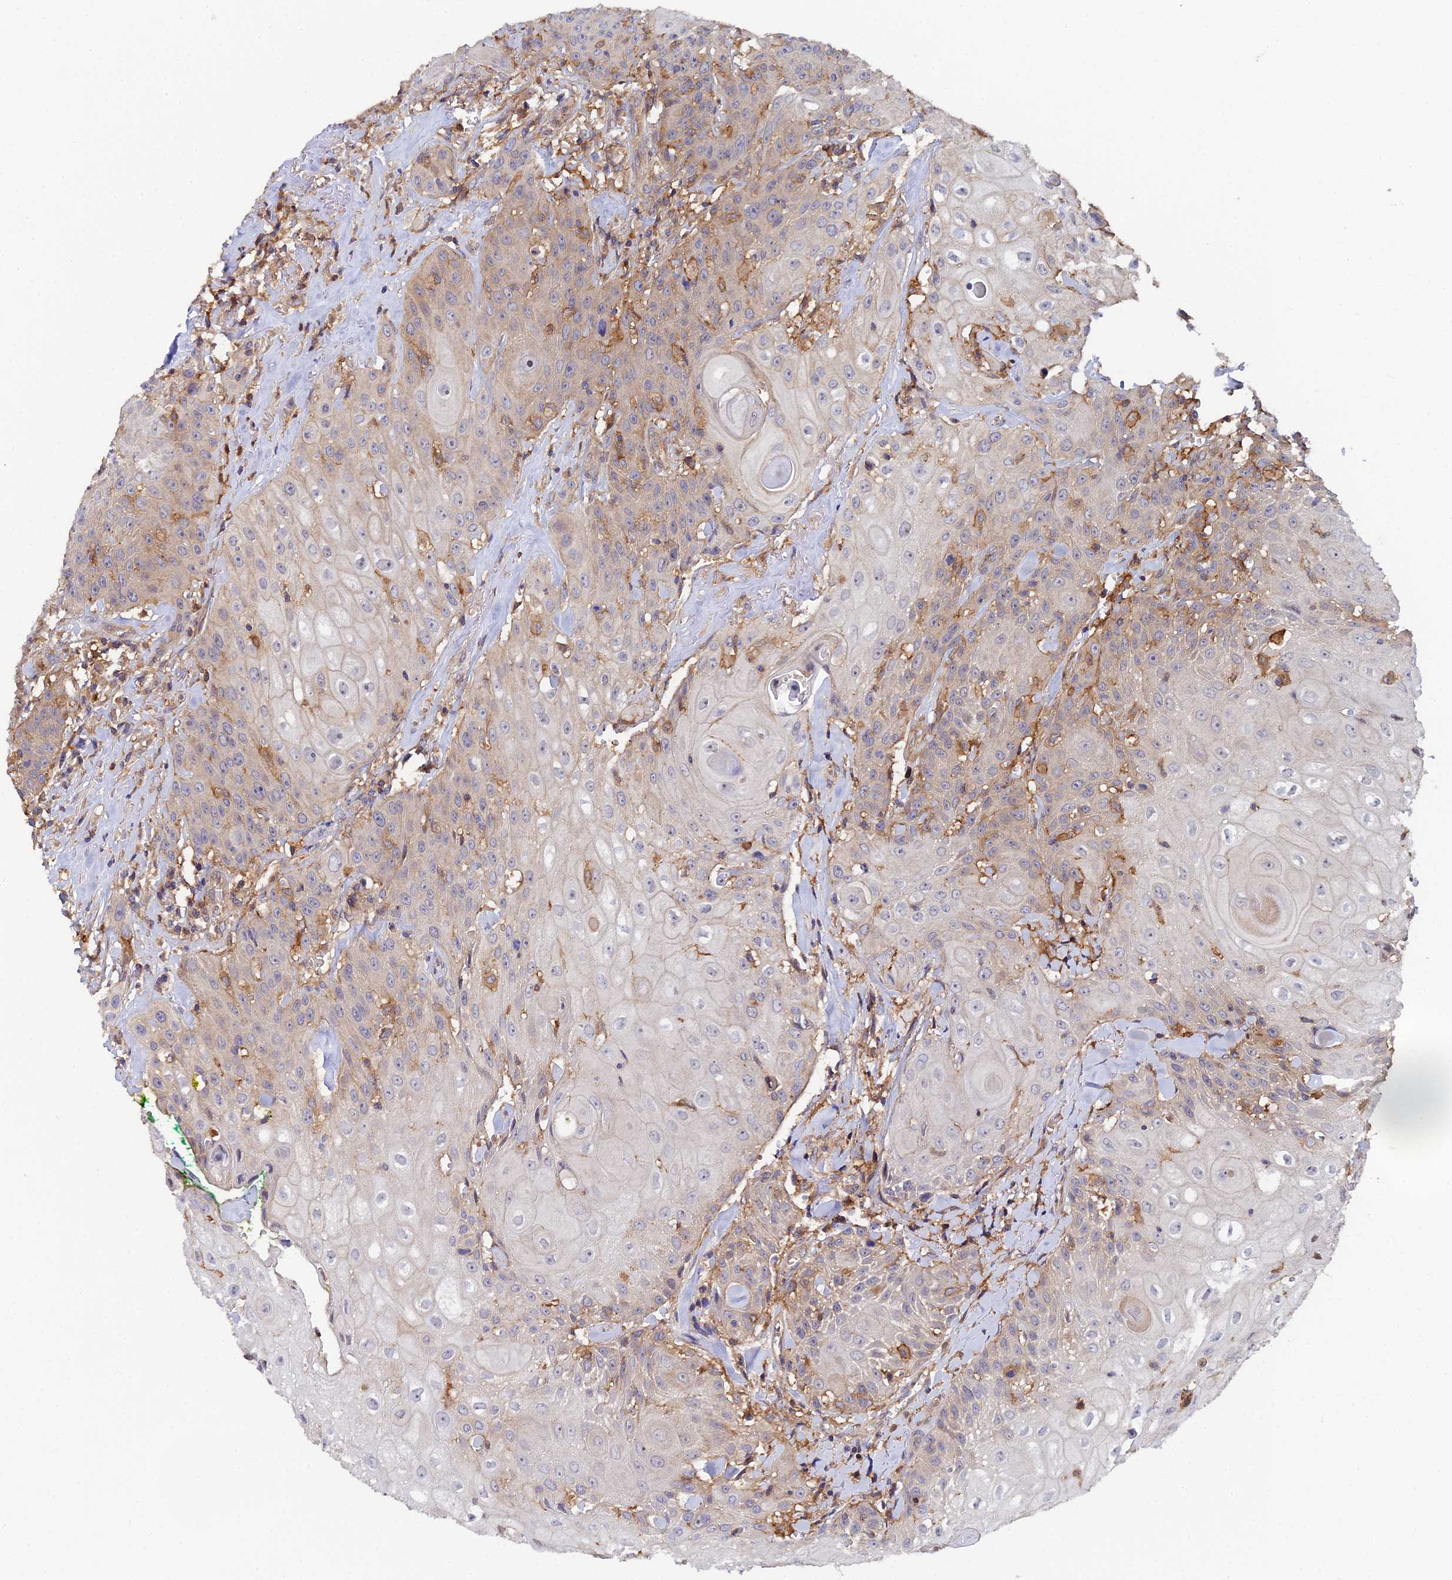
{"staining": {"intensity": "weak", "quantity": "25%-75%", "location": "cytoplasmic/membranous"}, "tissue": "head and neck cancer", "cell_type": "Tumor cells", "image_type": "cancer", "snomed": [{"axis": "morphology", "description": "Squamous cell carcinoma, NOS"}, {"axis": "topography", "description": "Oral tissue"}, {"axis": "topography", "description": "Head-Neck"}], "caption": "Head and neck cancer (squamous cell carcinoma) was stained to show a protein in brown. There is low levels of weak cytoplasmic/membranous positivity in about 25%-75% of tumor cells. (DAB = brown stain, brightfield microscopy at high magnification).", "gene": "GNG5B", "patient": {"sex": "female", "age": 82}}